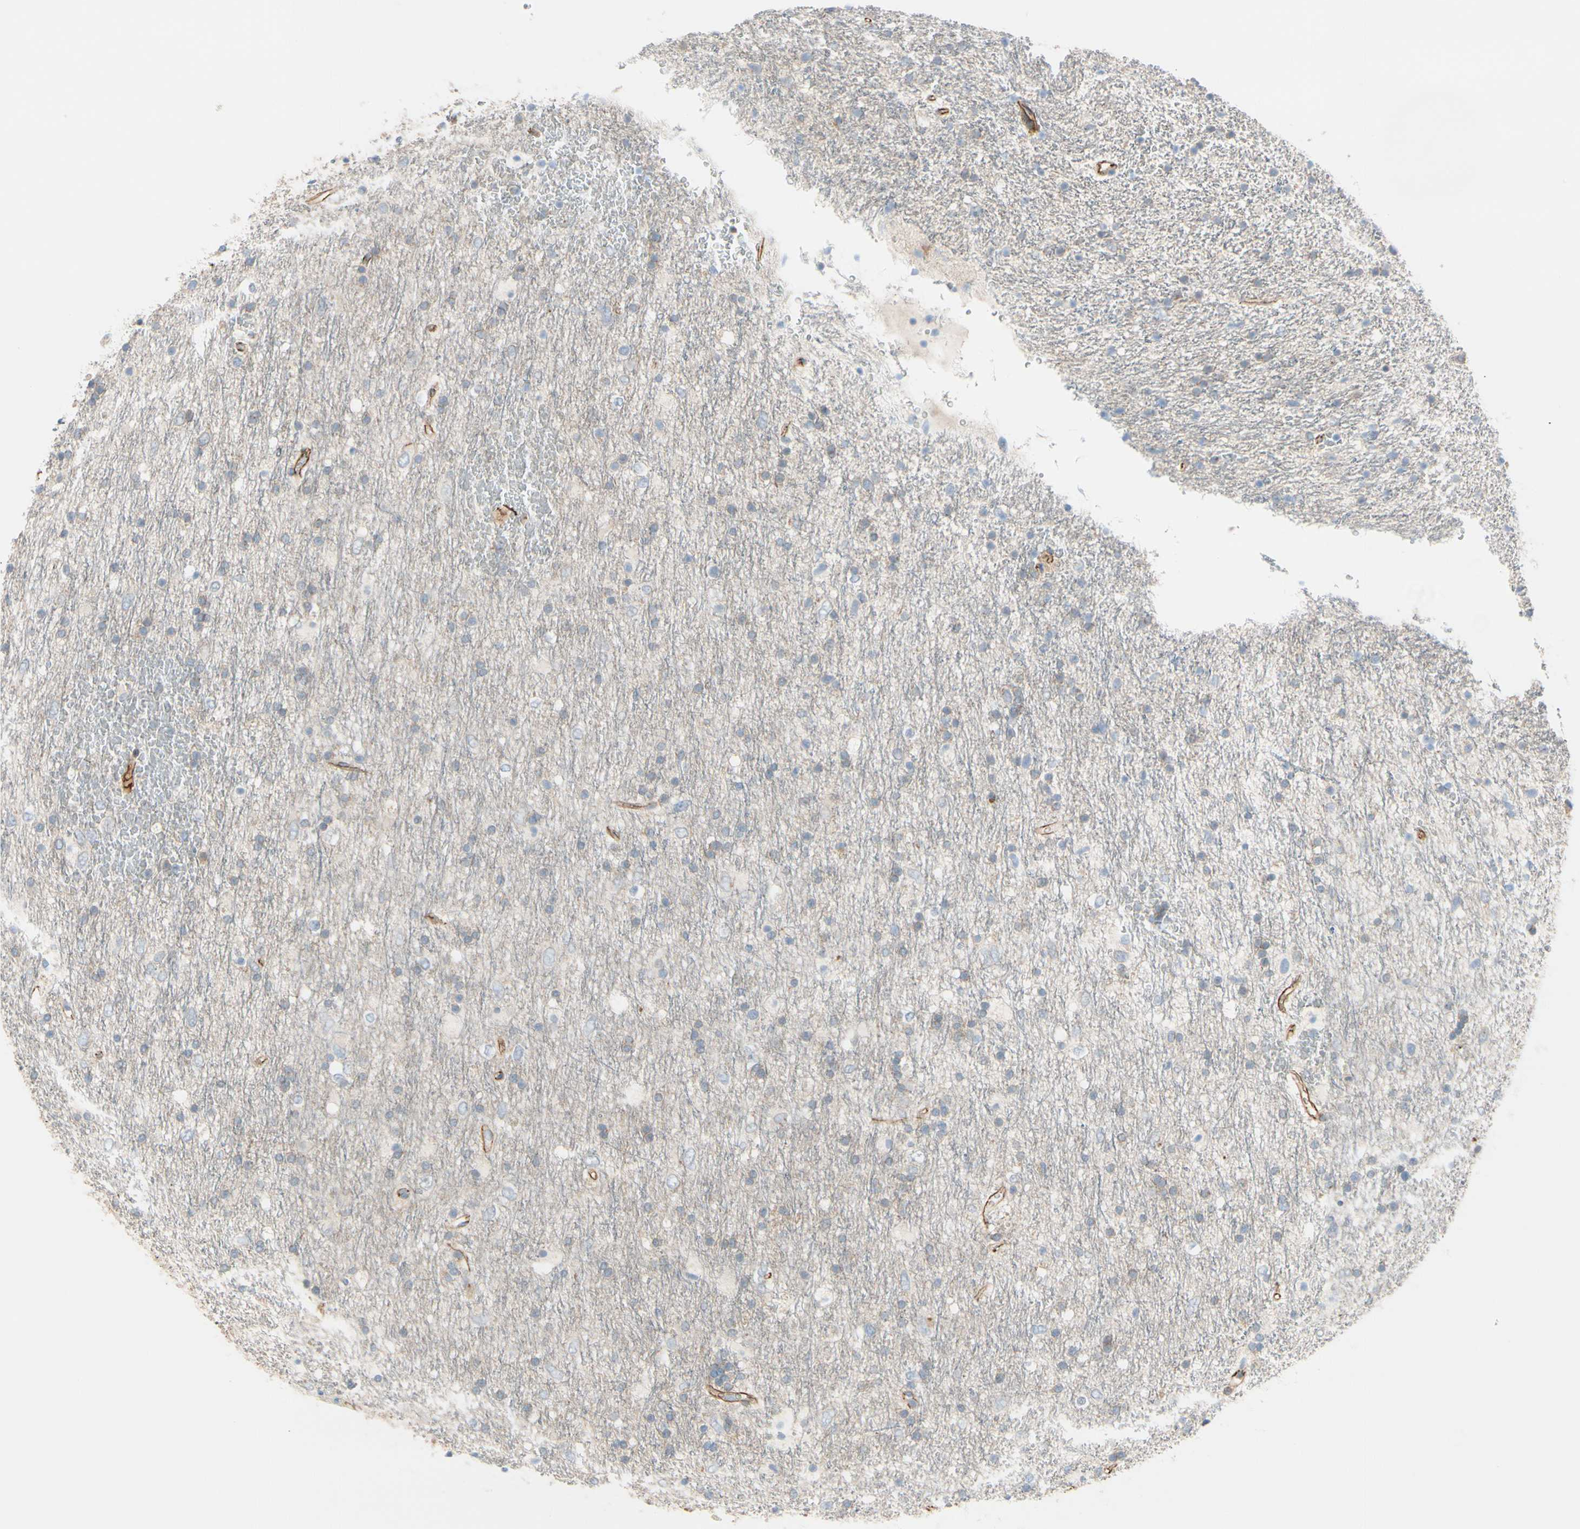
{"staining": {"intensity": "negative", "quantity": "none", "location": "none"}, "tissue": "glioma", "cell_type": "Tumor cells", "image_type": "cancer", "snomed": [{"axis": "morphology", "description": "Glioma, malignant, Low grade"}, {"axis": "topography", "description": "Brain"}], "caption": "This is an immunohistochemistry photomicrograph of human glioma. There is no expression in tumor cells.", "gene": "TJP1", "patient": {"sex": "male", "age": 77}}